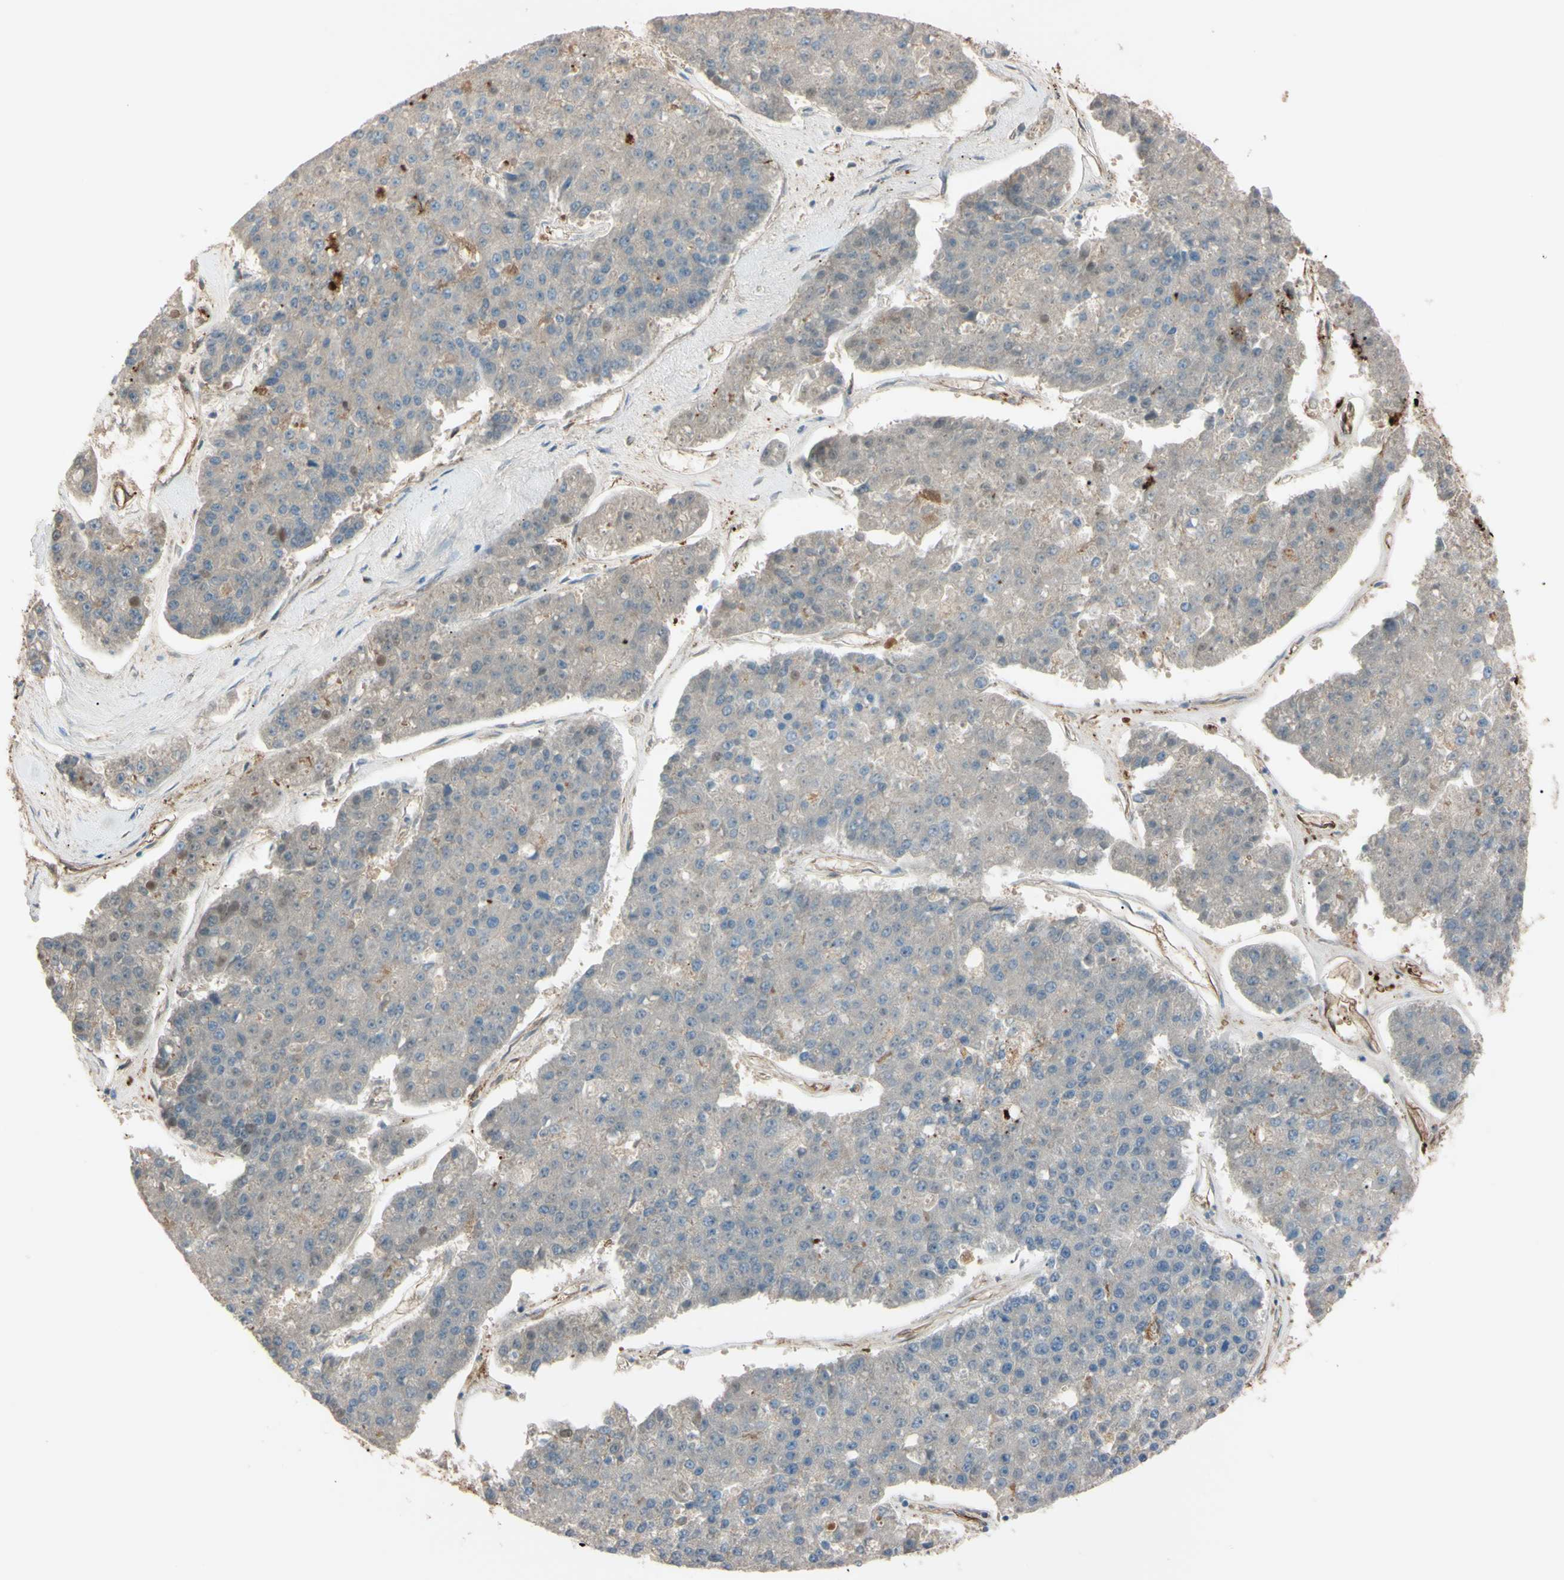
{"staining": {"intensity": "weak", "quantity": "25%-75%", "location": "cytoplasmic/membranous"}, "tissue": "pancreatic cancer", "cell_type": "Tumor cells", "image_type": "cancer", "snomed": [{"axis": "morphology", "description": "Adenocarcinoma, NOS"}, {"axis": "topography", "description": "Pancreas"}], "caption": "Immunohistochemistry image of adenocarcinoma (pancreatic) stained for a protein (brown), which displays low levels of weak cytoplasmic/membranous expression in about 25%-75% of tumor cells.", "gene": "PTPN12", "patient": {"sex": "male", "age": 50}}